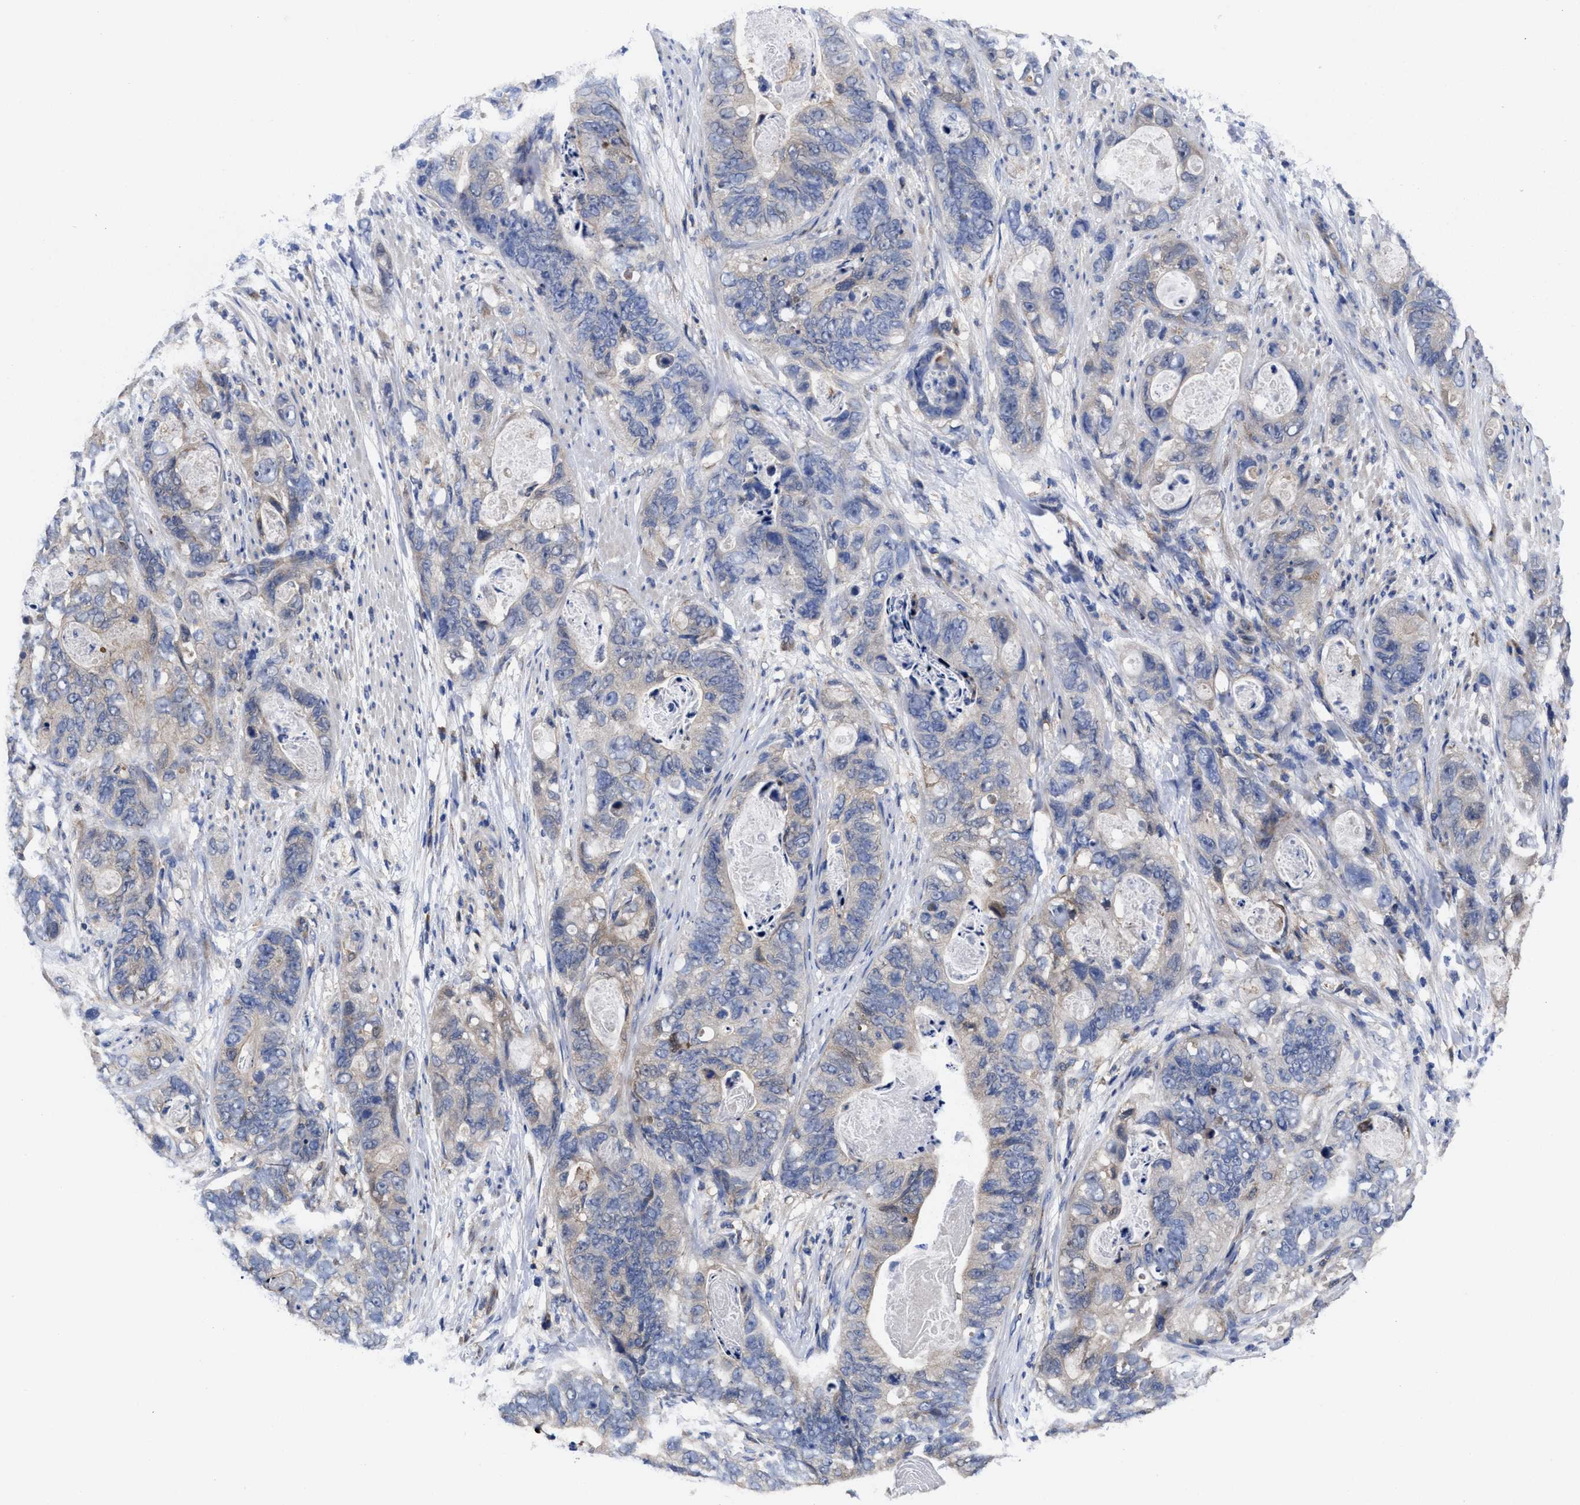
{"staining": {"intensity": "weak", "quantity": "<25%", "location": "cytoplasmic/membranous"}, "tissue": "stomach cancer", "cell_type": "Tumor cells", "image_type": "cancer", "snomed": [{"axis": "morphology", "description": "Adenocarcinoma, NOS"}, {"axis": "topography", "description": "Stomach"}], "caption": "Tumor cells are negative for protein expression in human stomach cancer. (Immunohistochemistry, brightfield microscopy, high magnification).", "gene": "TXNDC17", "patient": {"sex": "female", "age": 89}}